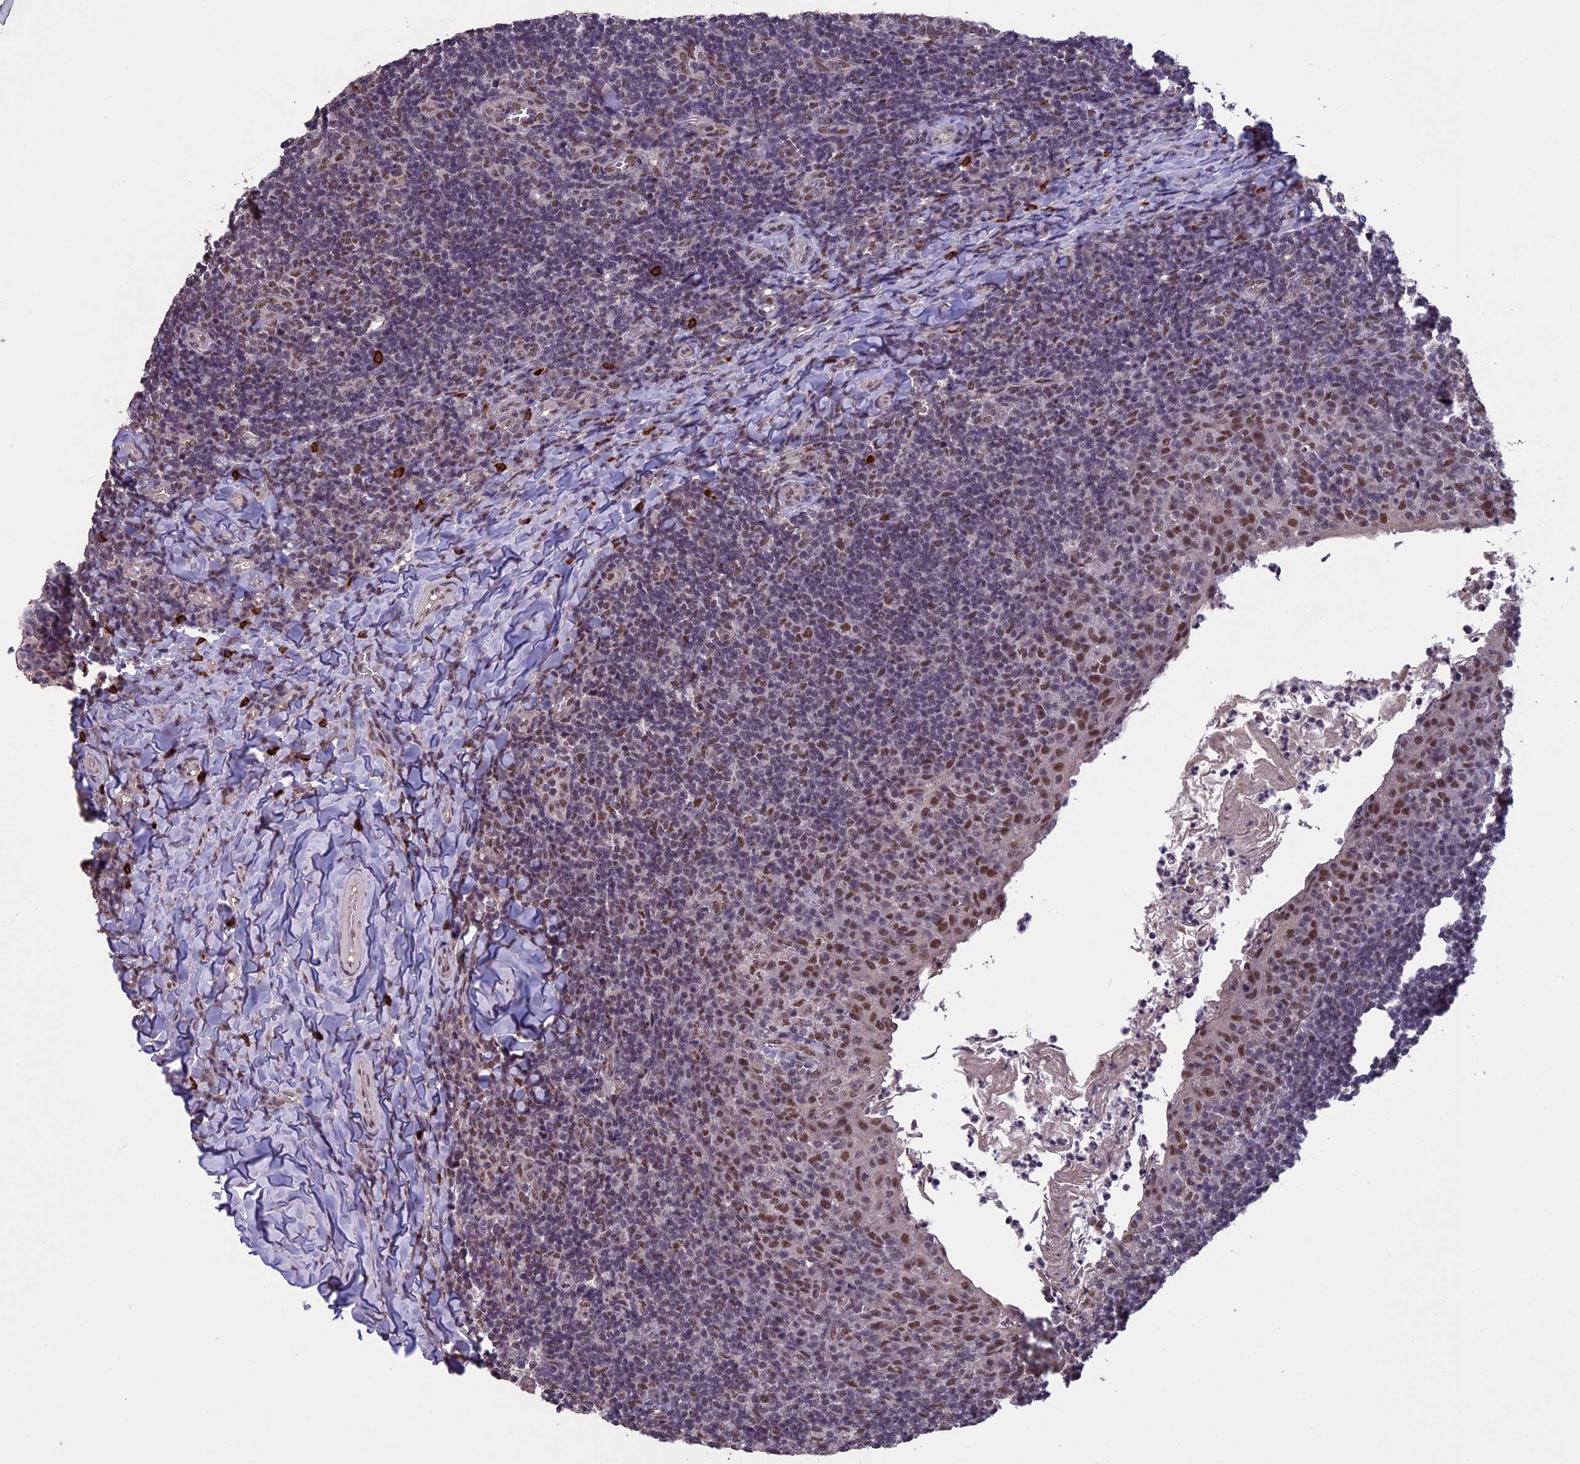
{"staining": {"intensity": "moderate", "quantity": ">75%", "location": "nuclear"}, "tissue": "tonsil", "cell_type": "Germinal center cells", "image_type": "normal", "snomed": [{"axis": "morphology", "description": "Normal tissue, NOS"}, {"axis": "topography", "description": "Tonsil"}], "caption": "The micrograph shows staining of benign tonsil, revealing moderate nuclear protein staining (brown color) within germinal center cells.", "gene": "RNF40", "patient": {"sex": "female", "age": 10}}